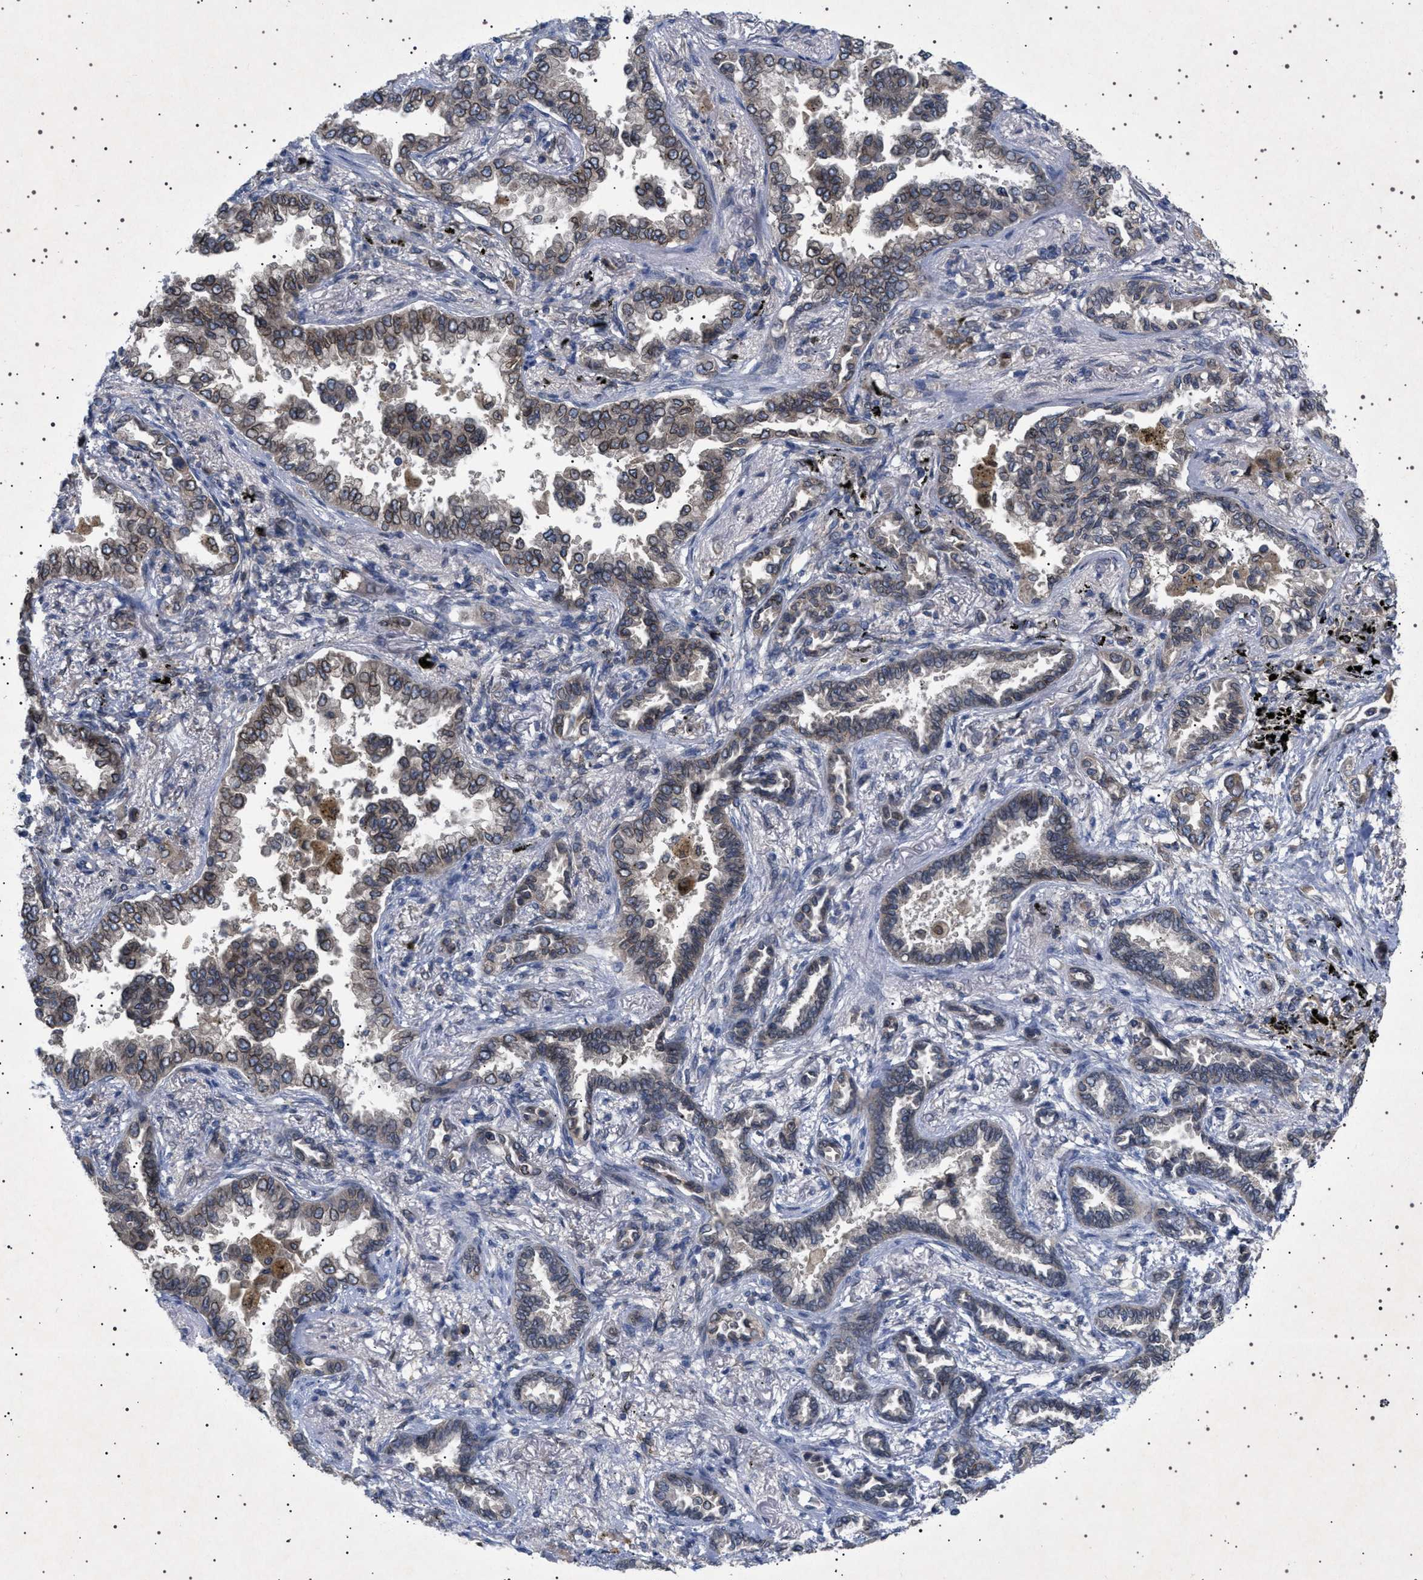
{"staining": {"intensity": "moderate", "quantity": ">75%", "location": "cytoplasmic/membranous,nuclear"}, "tissue": "lung cancer", "cell_type": "Tumor cells", "image_type": "cancer", "snomed": [{"axis": "morphology", "description": "Normal tissue, NOS"}, {"axis": "morphology", "description": "Adenocarcinoma, NOS"}, {"axis": "topography", "description": "Lung"}], "caption": "Approximately >75% of tumor cells in human lung adenocarcinoma demonstrate moderate cytoplasmic/membranous and nuclear protein expression as visualized by brown immunohistochemical staining.", "gene": "NUP93", "patient": {"sex": "male", "age": 59}}